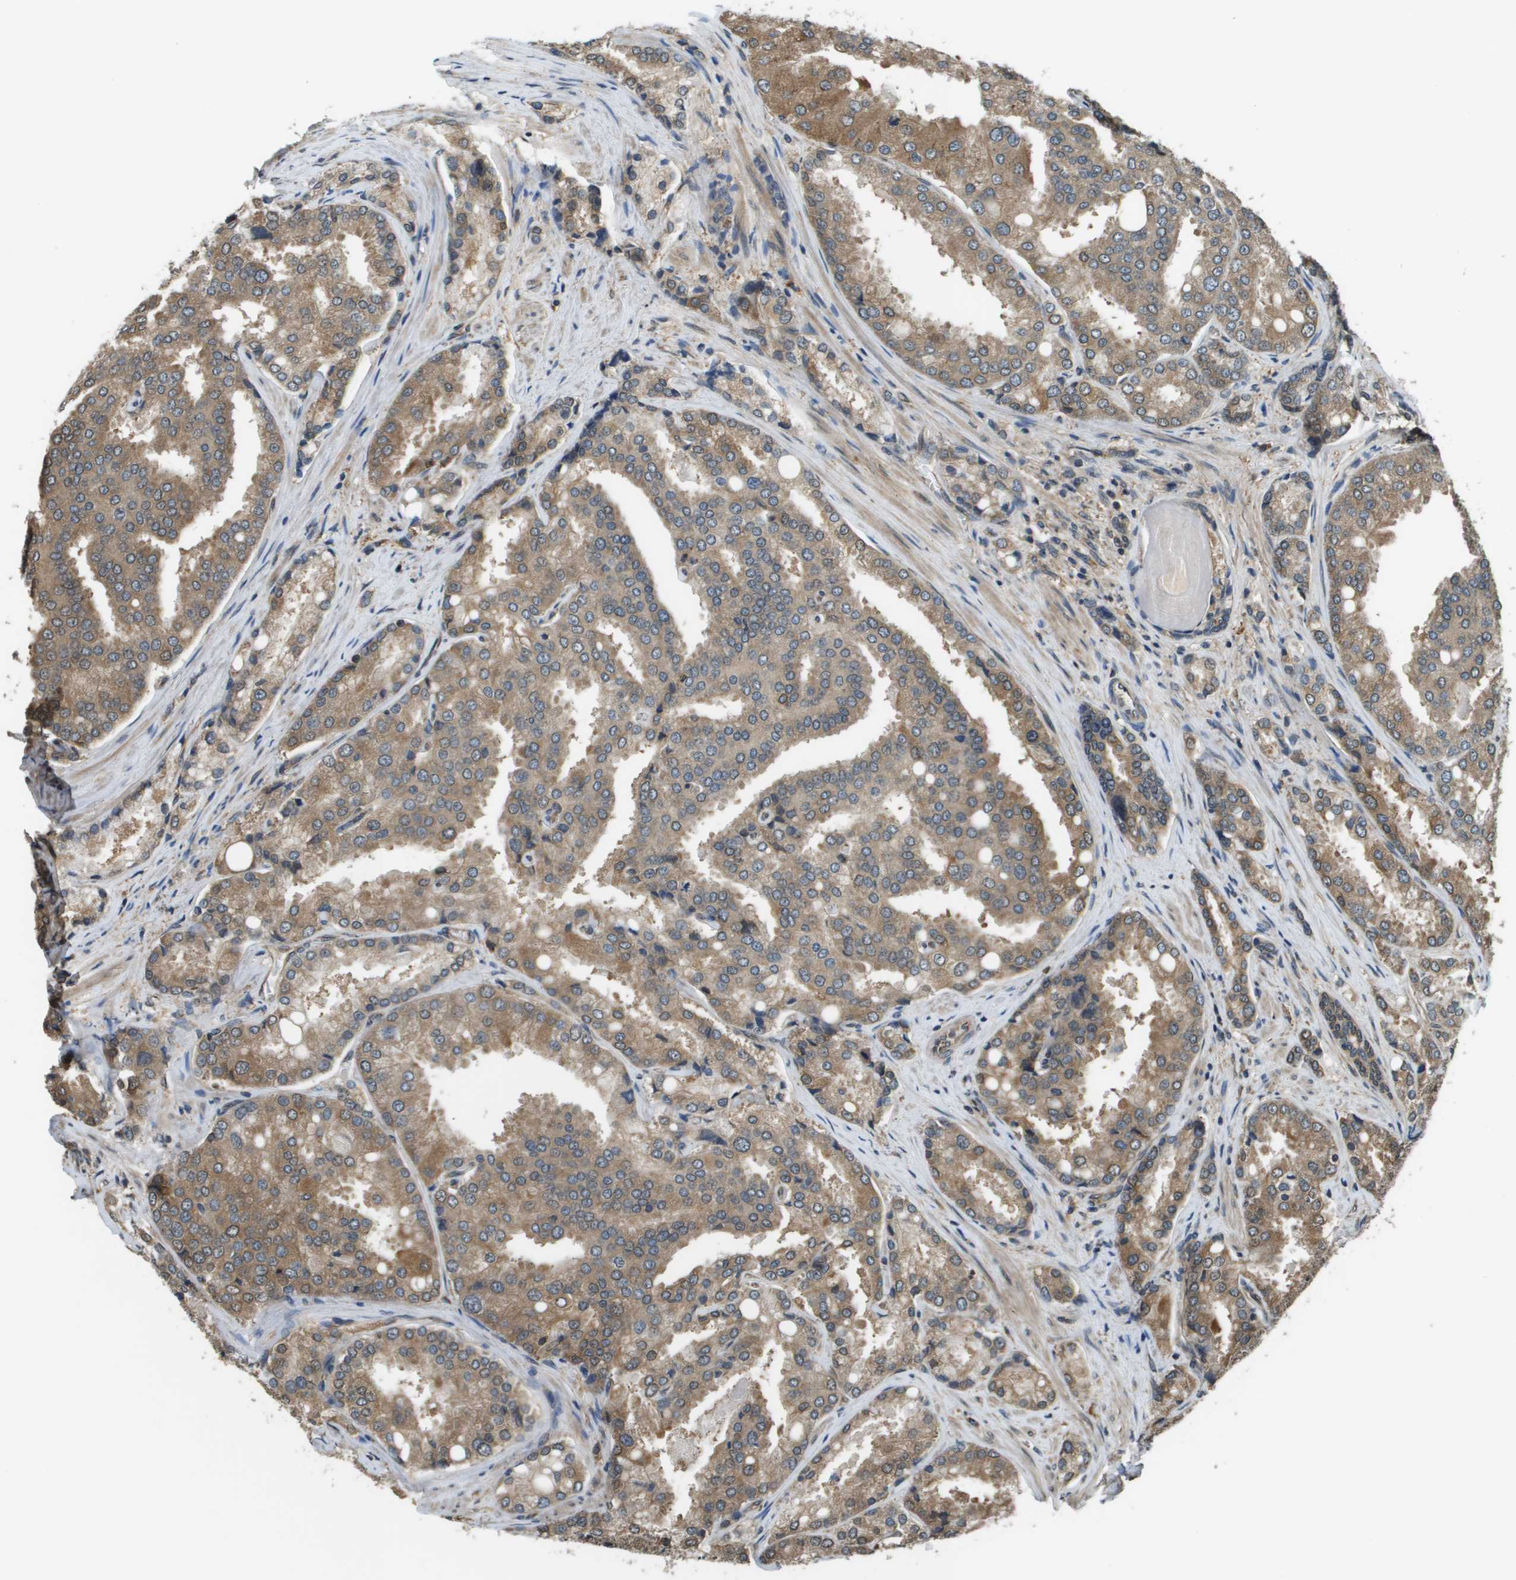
{"staining": {"intensity": "moderate", "quantity": ">75%", "location": "cytoplasmic/membranous"}, "tissue": "prostate cancer", "cell_type": "Tumor cells", "image_type": "cancer", "snomed": [{"axis": "morphology", "description": "Adenocarcinoma, High grade"}, {"axis": "topography", "description": "Prostate"}], "caption": "Moderate cytoplasmic/membranous staining for a protein is present in about >75% of tumor cells of prostate high-grade adenocarcinoma using IHC.", "gene": "SEC62", "patient": {"sex": "male", "age": 50}}